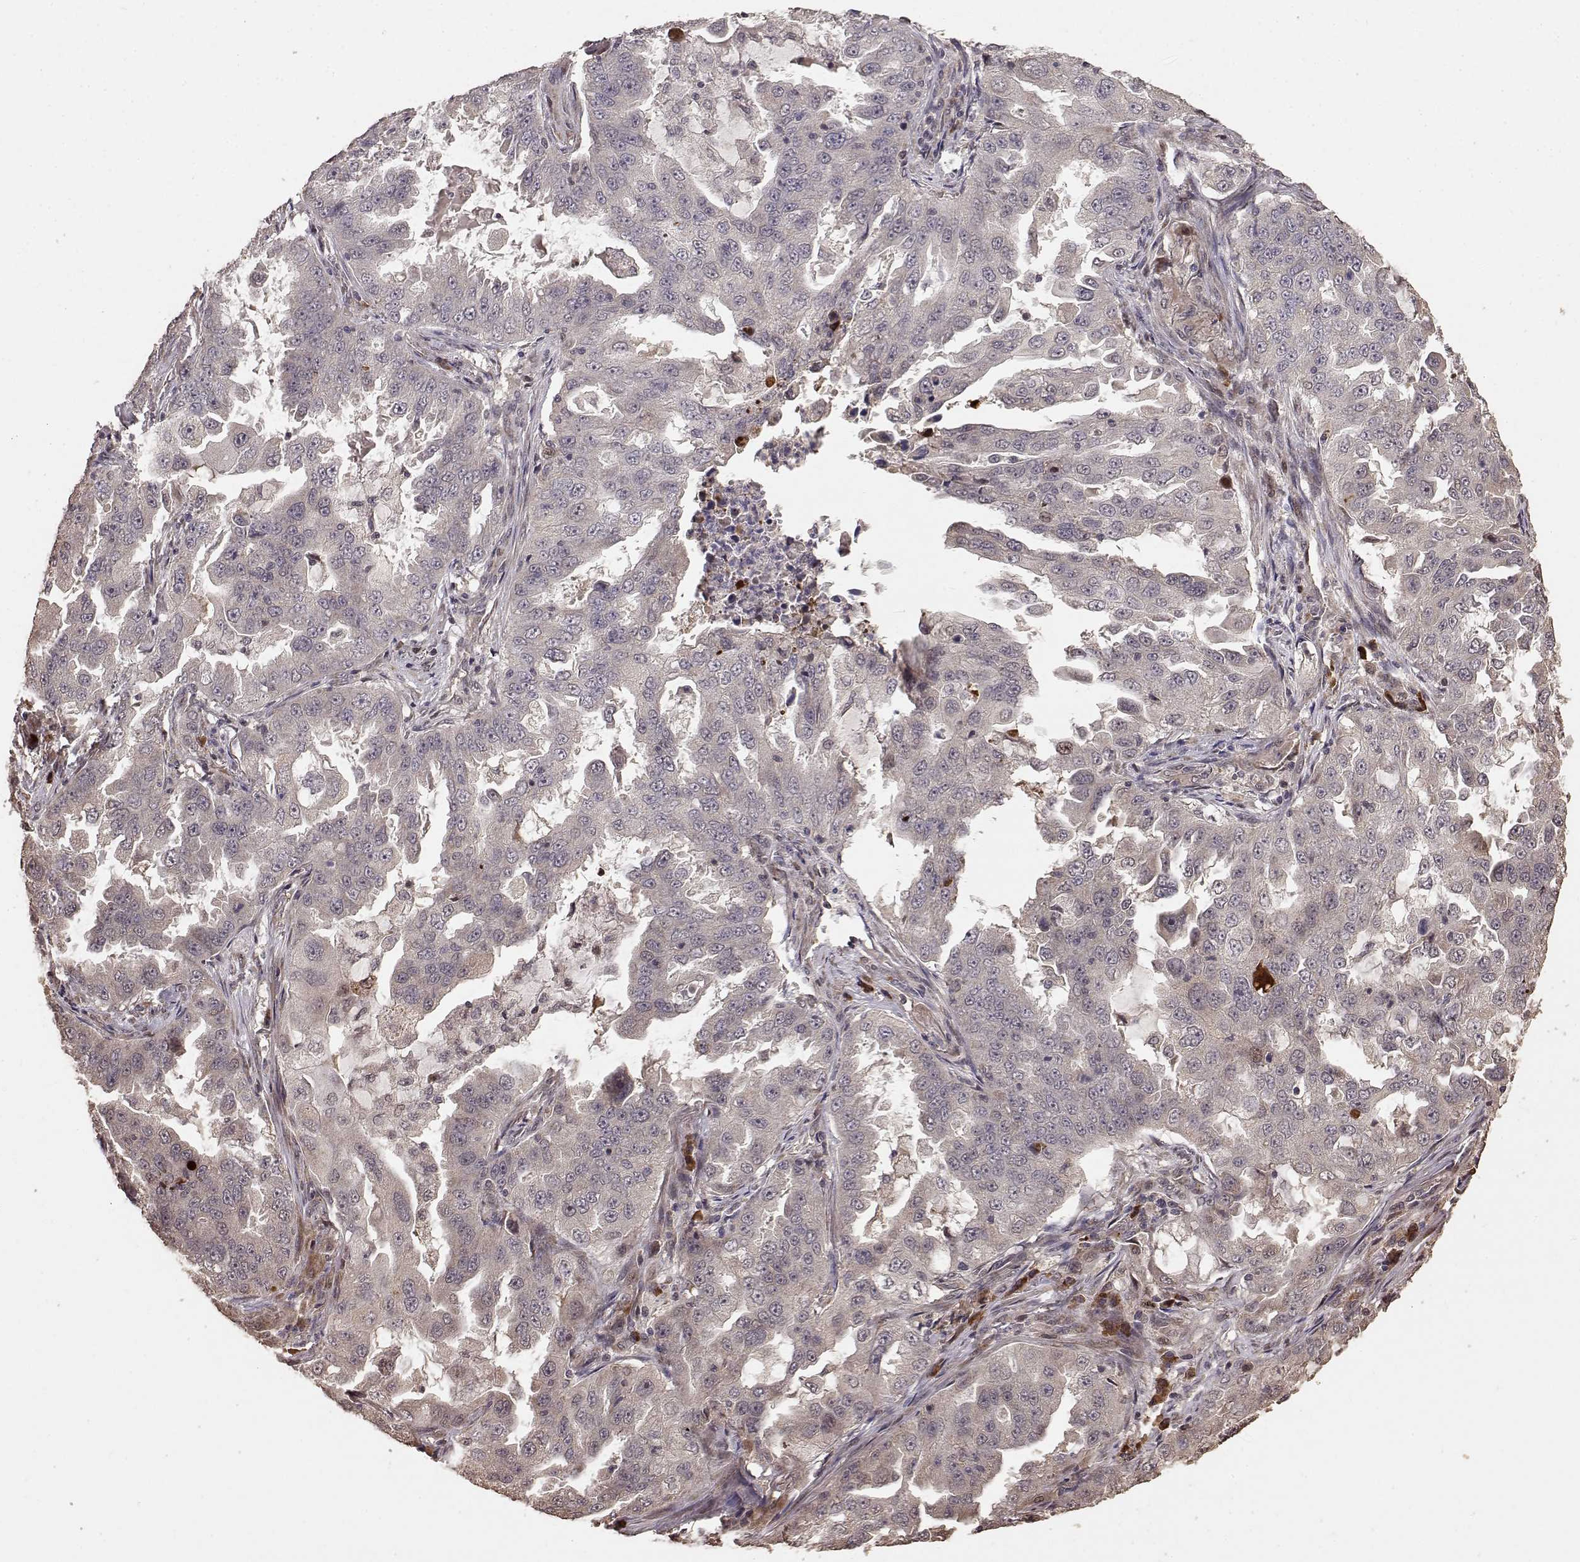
{"staining": {"intensity": "negative", "quantity": "none", "location": "none"}, "tissue": "lung cancer", "cell_type": "Tumor cells", "image_type": "cancer", "snomed": [{"axis": "morphology", "description": "Adenocarcinoma, NOS"}, {"axis": "topography", "description": "Lung"}], "caption": "The immunohistochemistry (IHC) photomicrograph has no significant positivity in tumor cells of lung cancer tissue.", "gene": "USP15", "patient": {"sex": "female", "age": 61}}